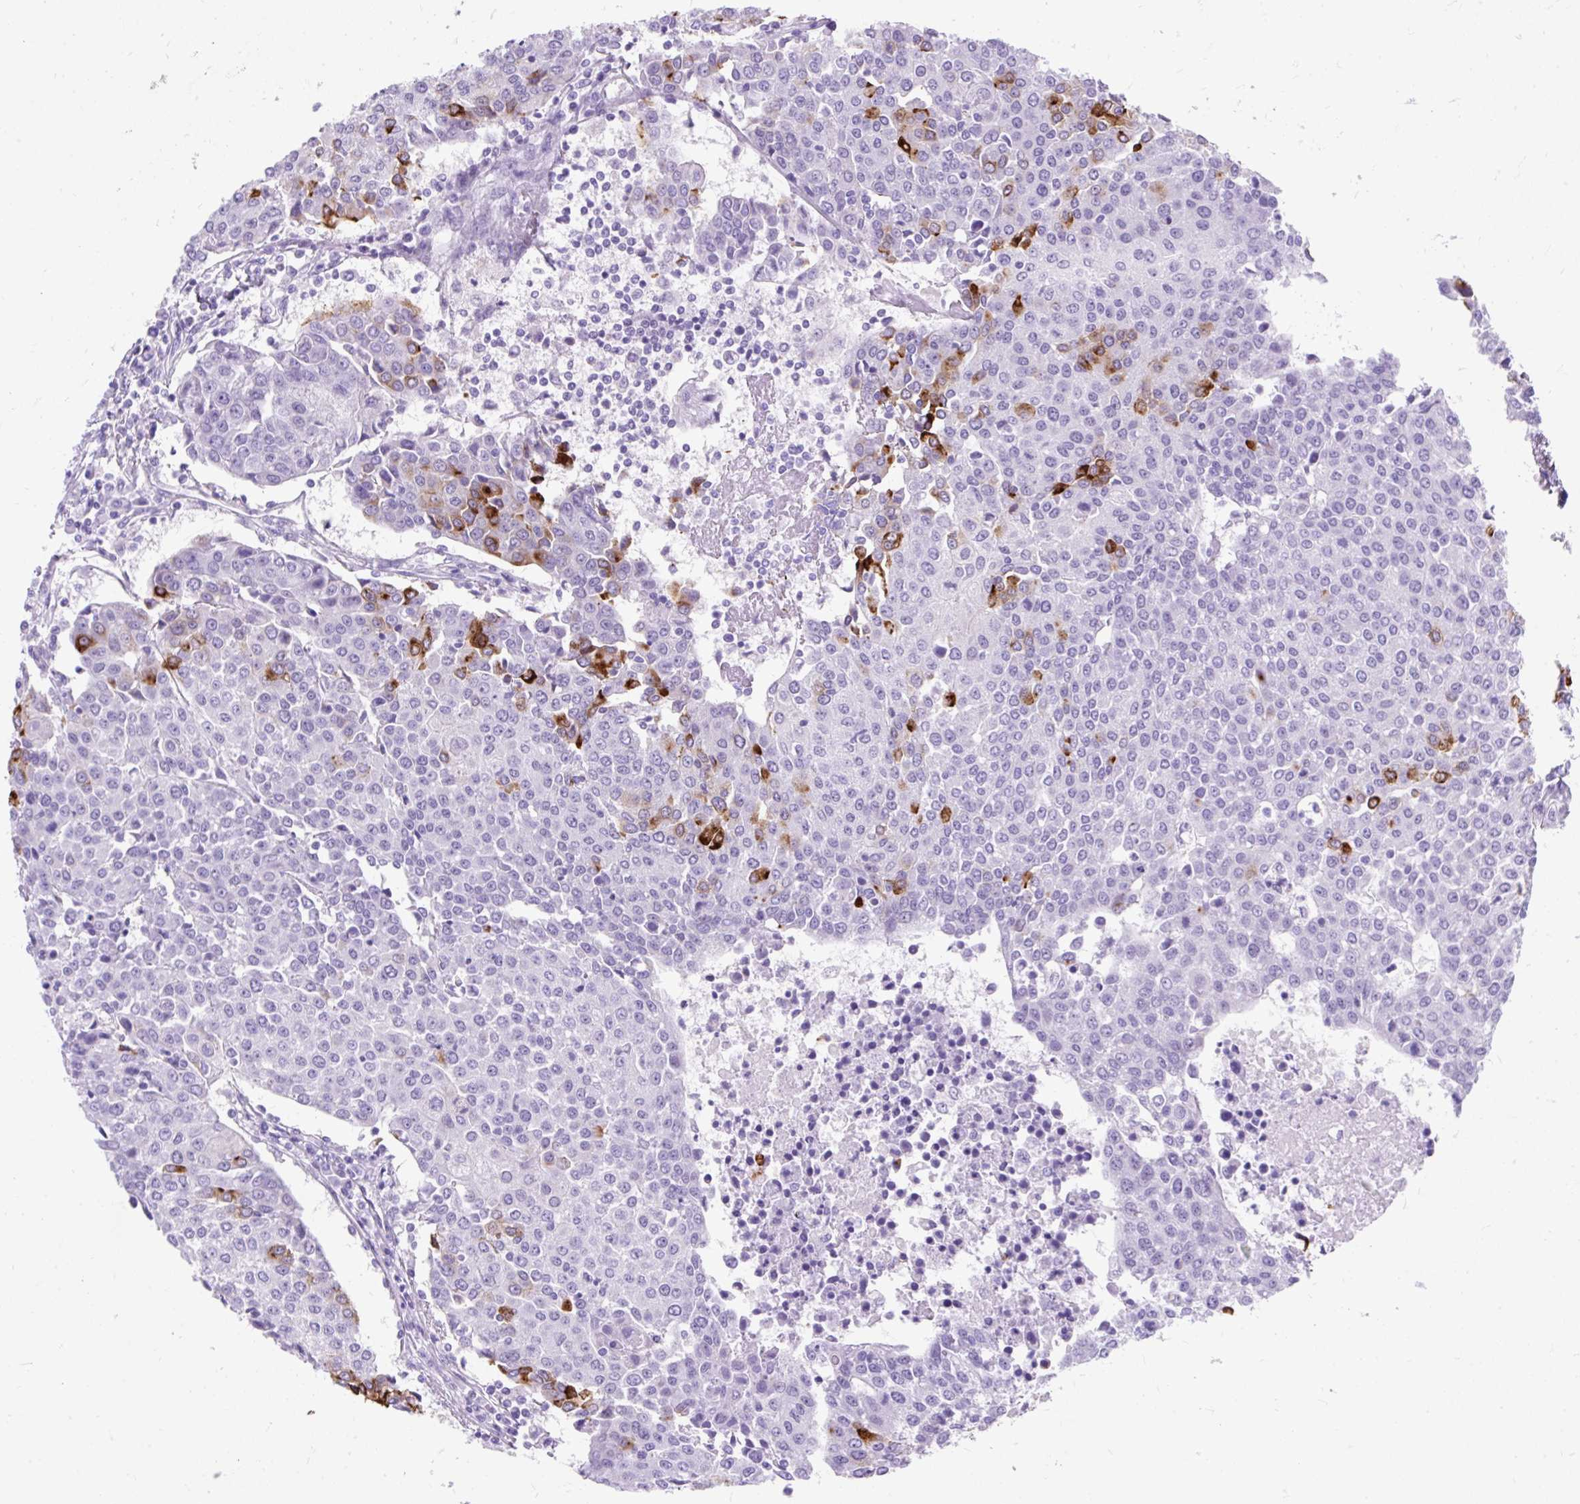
{"staining": {"intensity": "strong", "quantity": "<25%", "location": "cytoplasmic/membranous"}, "tissue": "urothelial cancer", "cell_type": "Tumor cells", "image_type": "cancer", "snomed": [{"axis": "morphology", "description": "Urothelial carcinoma, High grade"}, {"axis": "topography", "description": "Urinary bladder"}], "caption": "Immunohistochemistry histopathology image of neoplastic tissue: urothelial carcinoma (high-grade) stained using IHC displays medium levels of strong protein expression localized specifically in the cytoplasmic/membranous of tumor cells, appearing as a cytoplasmic/membranous brown color.", "gene": "SCGB1A1", "patient": {"sex": "female", "age": 85}}